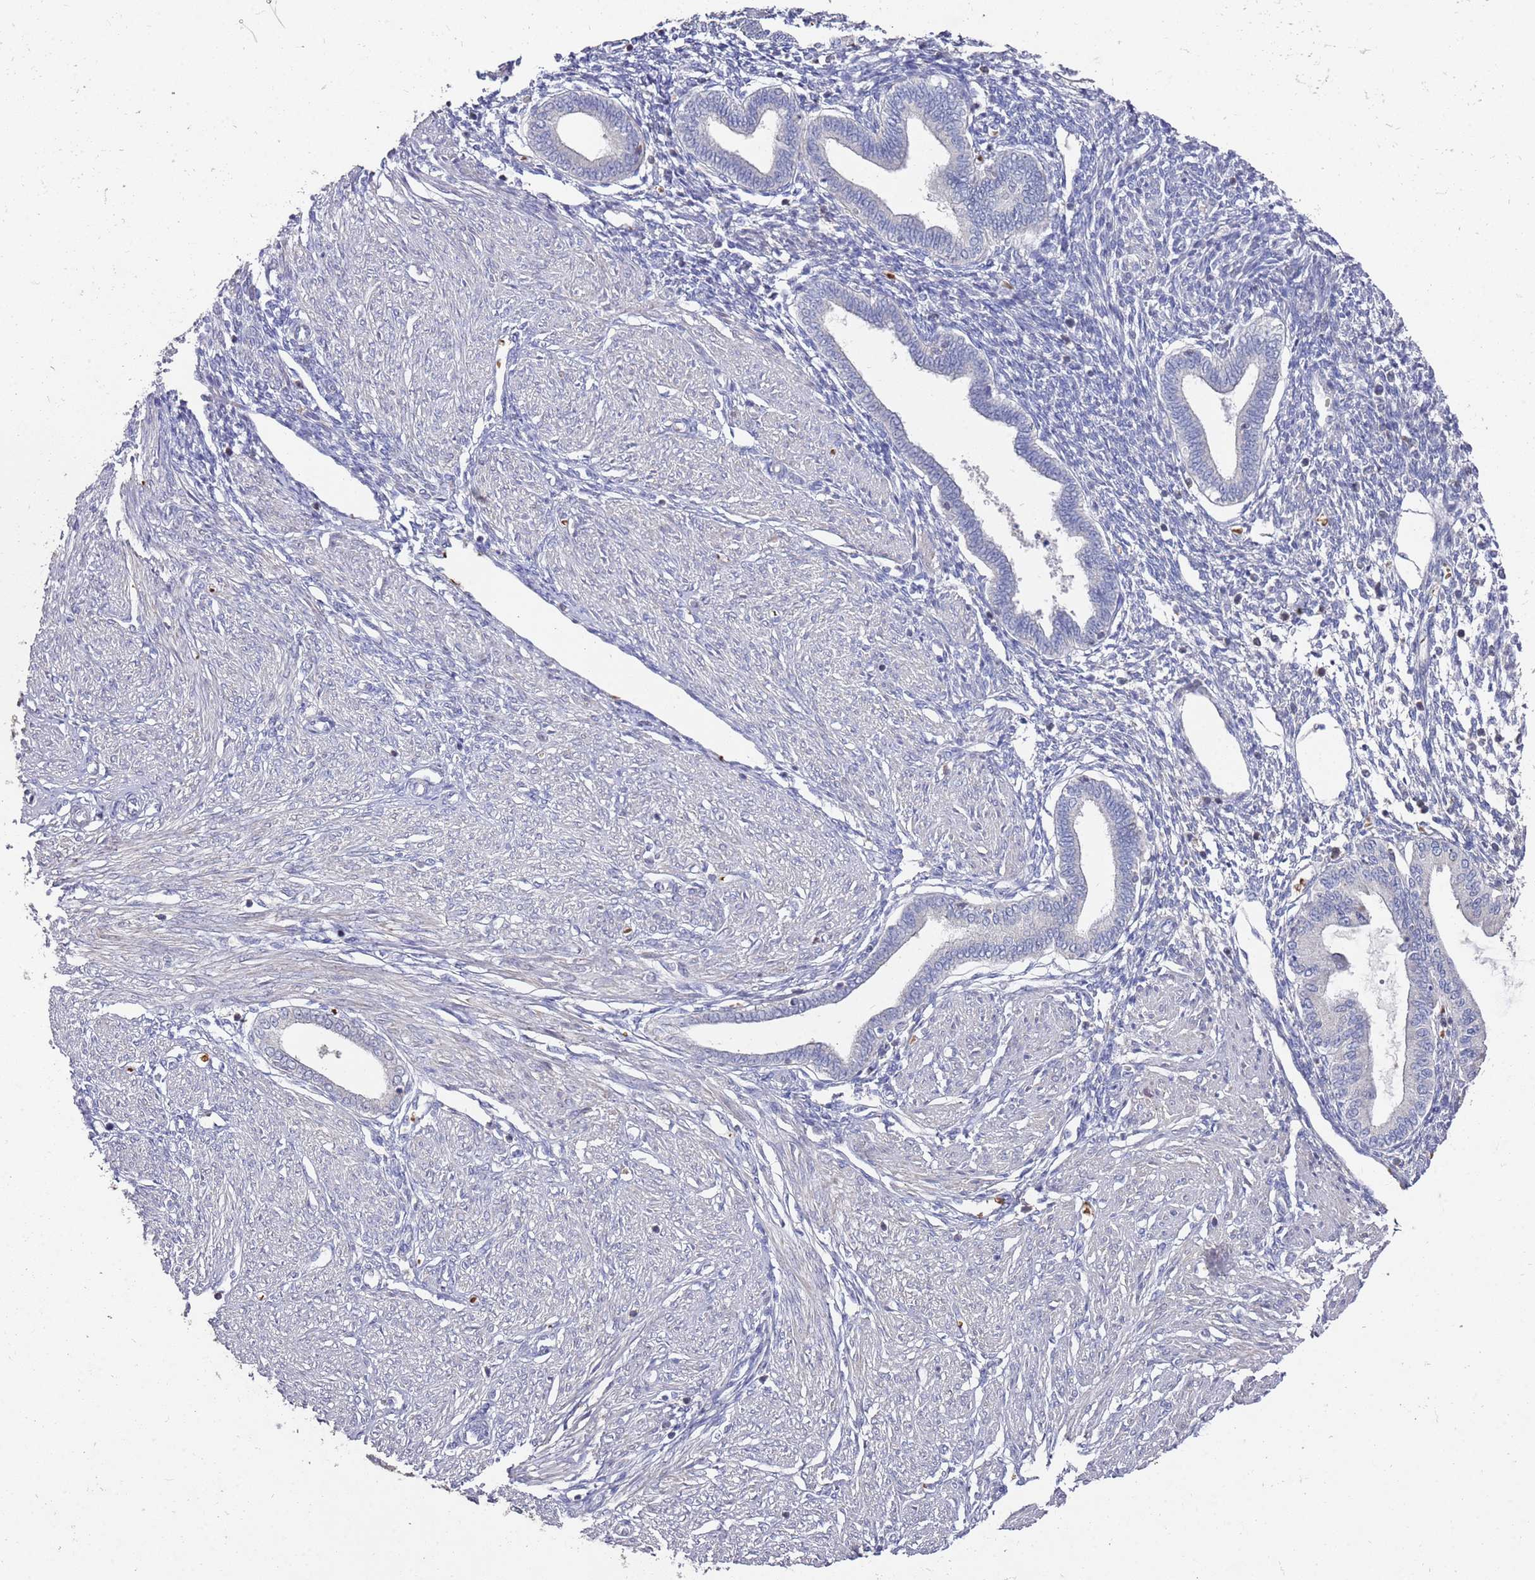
{"staining": {"intensity": "negative", "quantity": "none", "location": "none"}, "tissue": "endometrium", "cell_type": "Cells in endometrial stroma", "image_type": "normal", "snomed": [{"axis": "morphology", "description": "Normal tissue, NOS"}, {"axis": "topography", "description": "Endometrium"}], "caption": "Immunohistochemistry (IHC) of benign human endometrium exhibits no expression in cells in endometrial stroma. Nuclei are stained in blue.", "gene": "LACC1", "patient": {"sex": "female", "age": 53}}